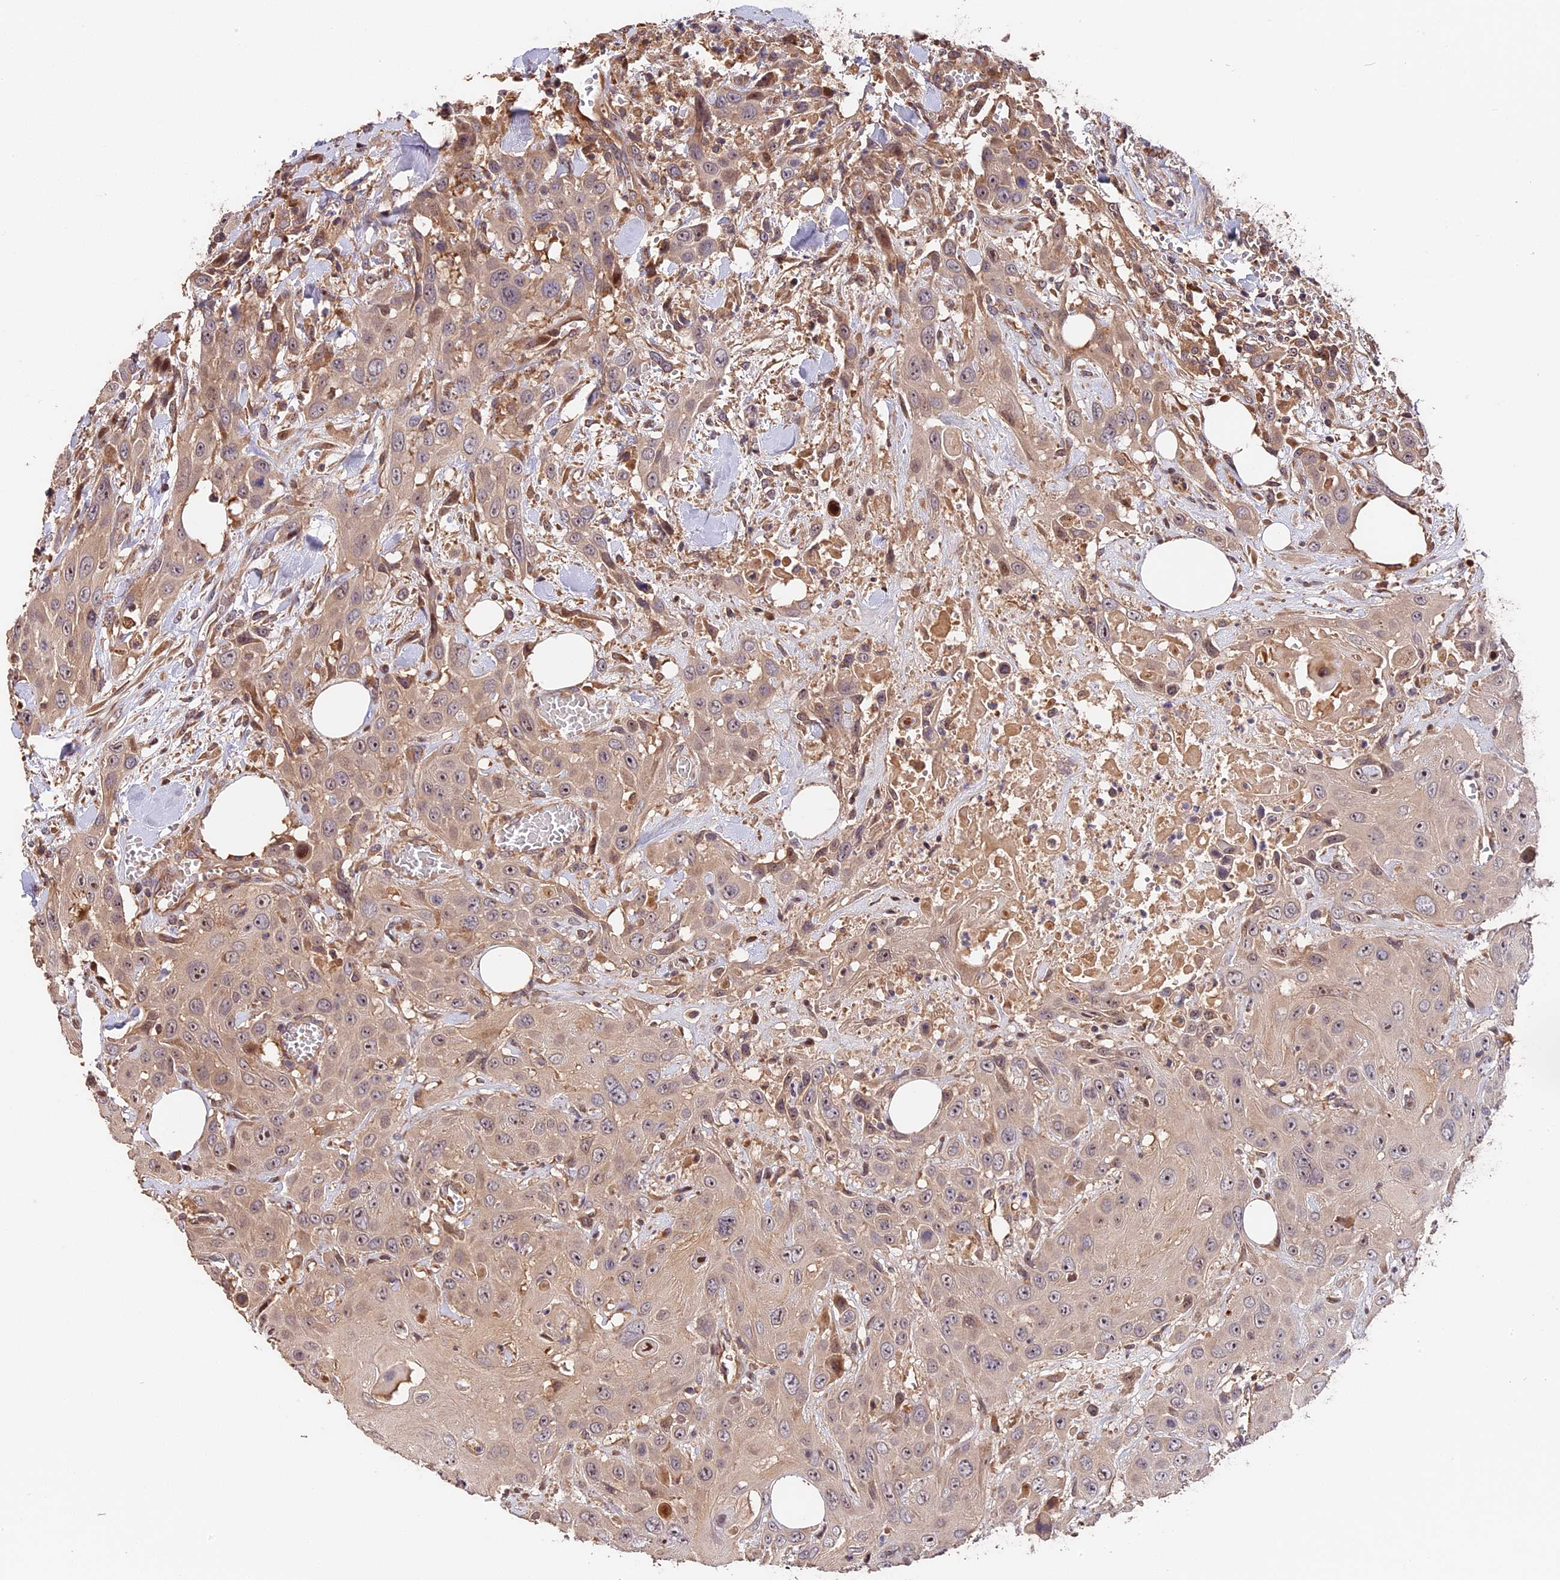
{"staining": {"intensity": "weak", "quantity": ">75%", "location": "cytoplasmic/membranous,nuclear"}, "tissue": "head and neck cancer", "cell_type": "Tumor cells", "image_type": "cancer", "snomed": [{"axis": "morphology", "description": "Squamous cell carcinoma, NOS"}, {"axis": "topography", "description": "Head-Neck"}], "caption": "Tumor cells show low levels of weak cytoplasmic/membranous and nuclear expression in approximately >75% of cells in head and neck squamous cell carcinoma. (brown staining indicates protein expression, while blue staining denotes nuclei).", "gene": "ARHGAP17", "patient": {"sex": "male", "age": 81}}